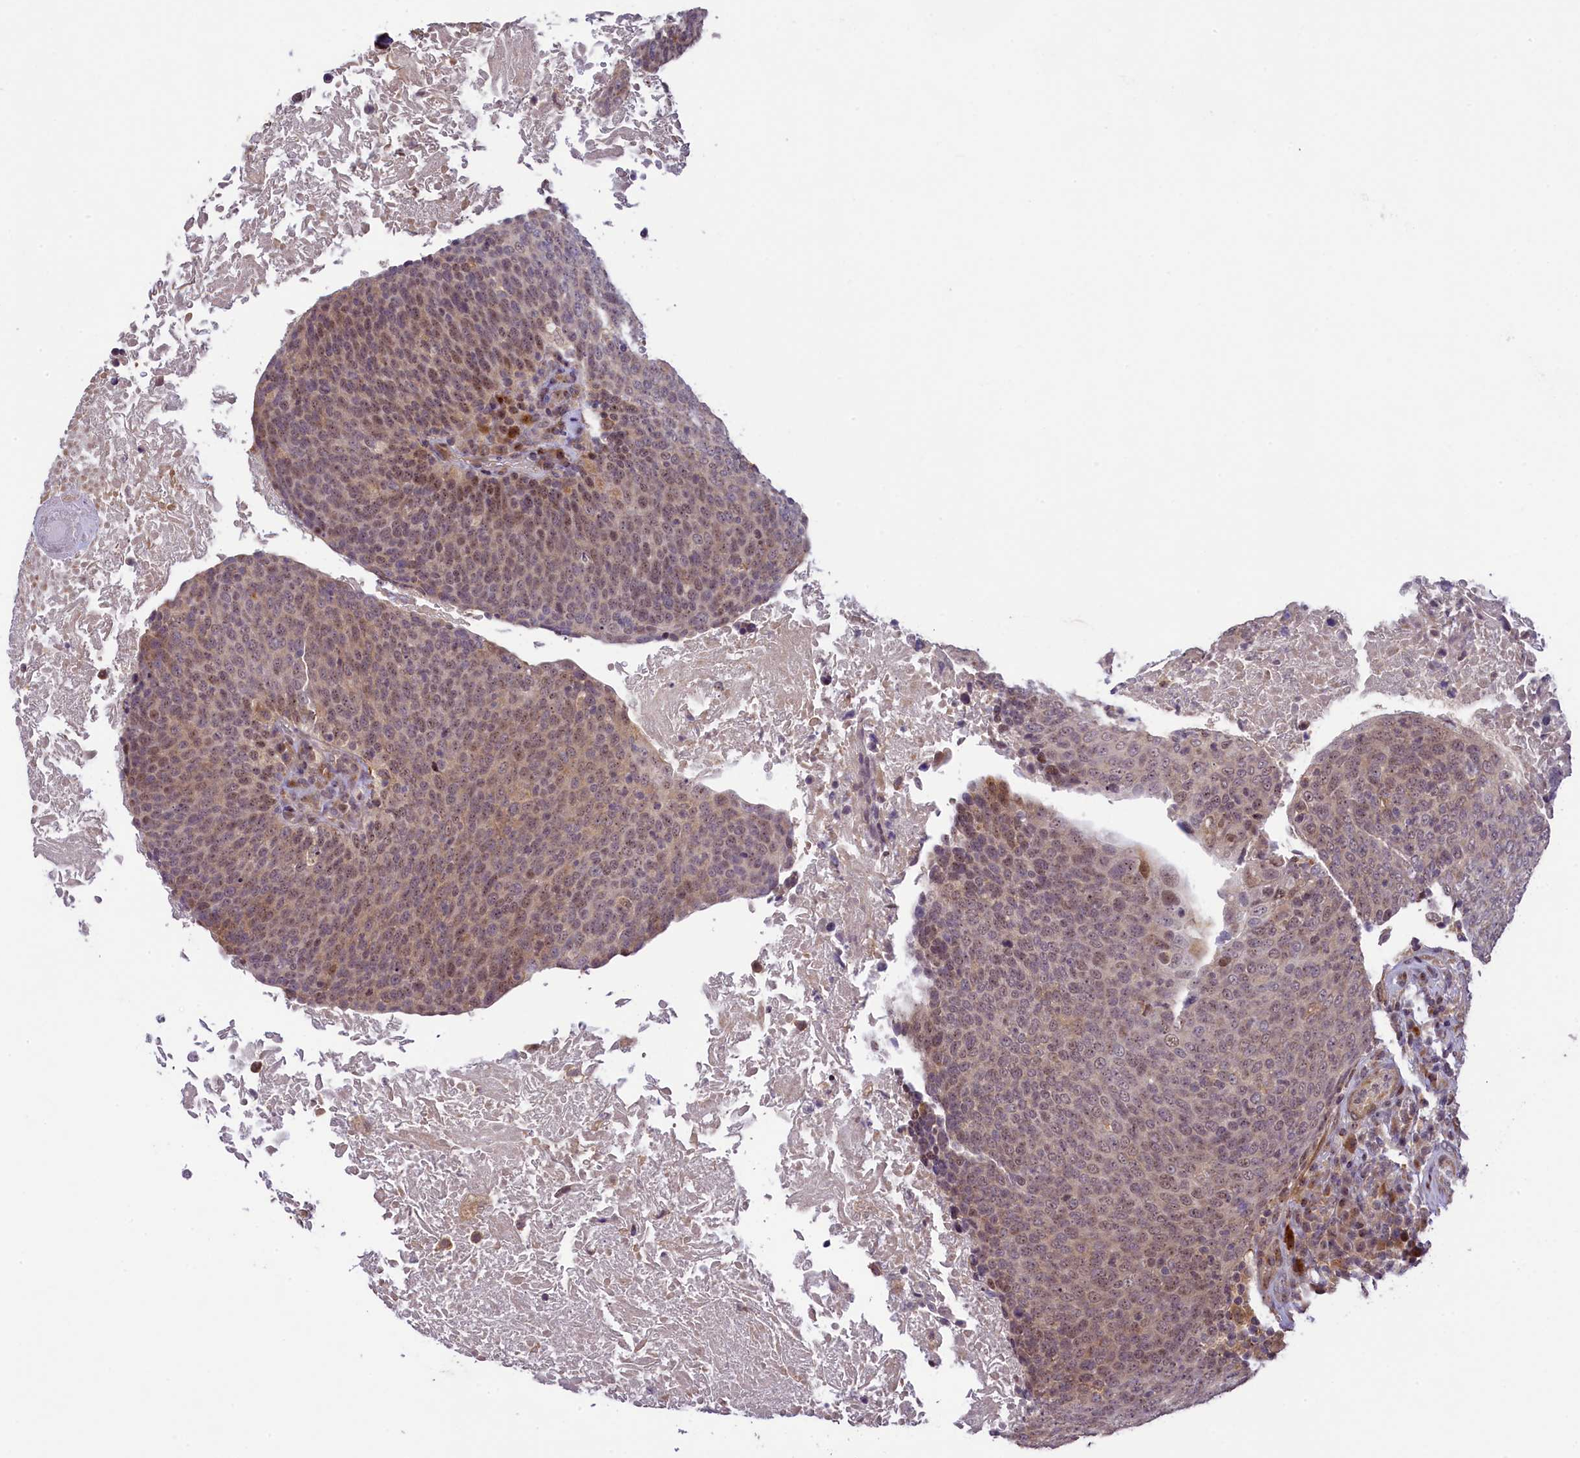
{"staining": {"intensity": "weak", "quantity": ">75%", "location": "cytoplasmic/membranous,nuclear"}, "tissue": "head and neck cancer", "cell_type": "Tumor cells", "image_type": "cancer", "snomed": [{"axis": "morphology", "description": "Squamous cell carcinoma, NOS"}, {"axis": "morphology", "description": "Squamous cell carcinoma, metastatic, NOS"}, {"axis": "topography", "description": "Lymph node"}, {"axis": "topography", "description": "Head-Neck"}], "caption": "The histopathology image exhibits immunohistochemical staining of metastatic squamous cell carcinoma (head and neck). There is weak cytoplasmic/membranous and nuclear staining is present in about >75% of tumor cells. The protein of interest is stained brown, and the nuclei are stained in blue (DAB (3,3'-diaminobenzidine) IHC with brightfield microscopy, high magnification).", "gene": "RBBP8", "patient": {"sex": "male", "age": 62}}